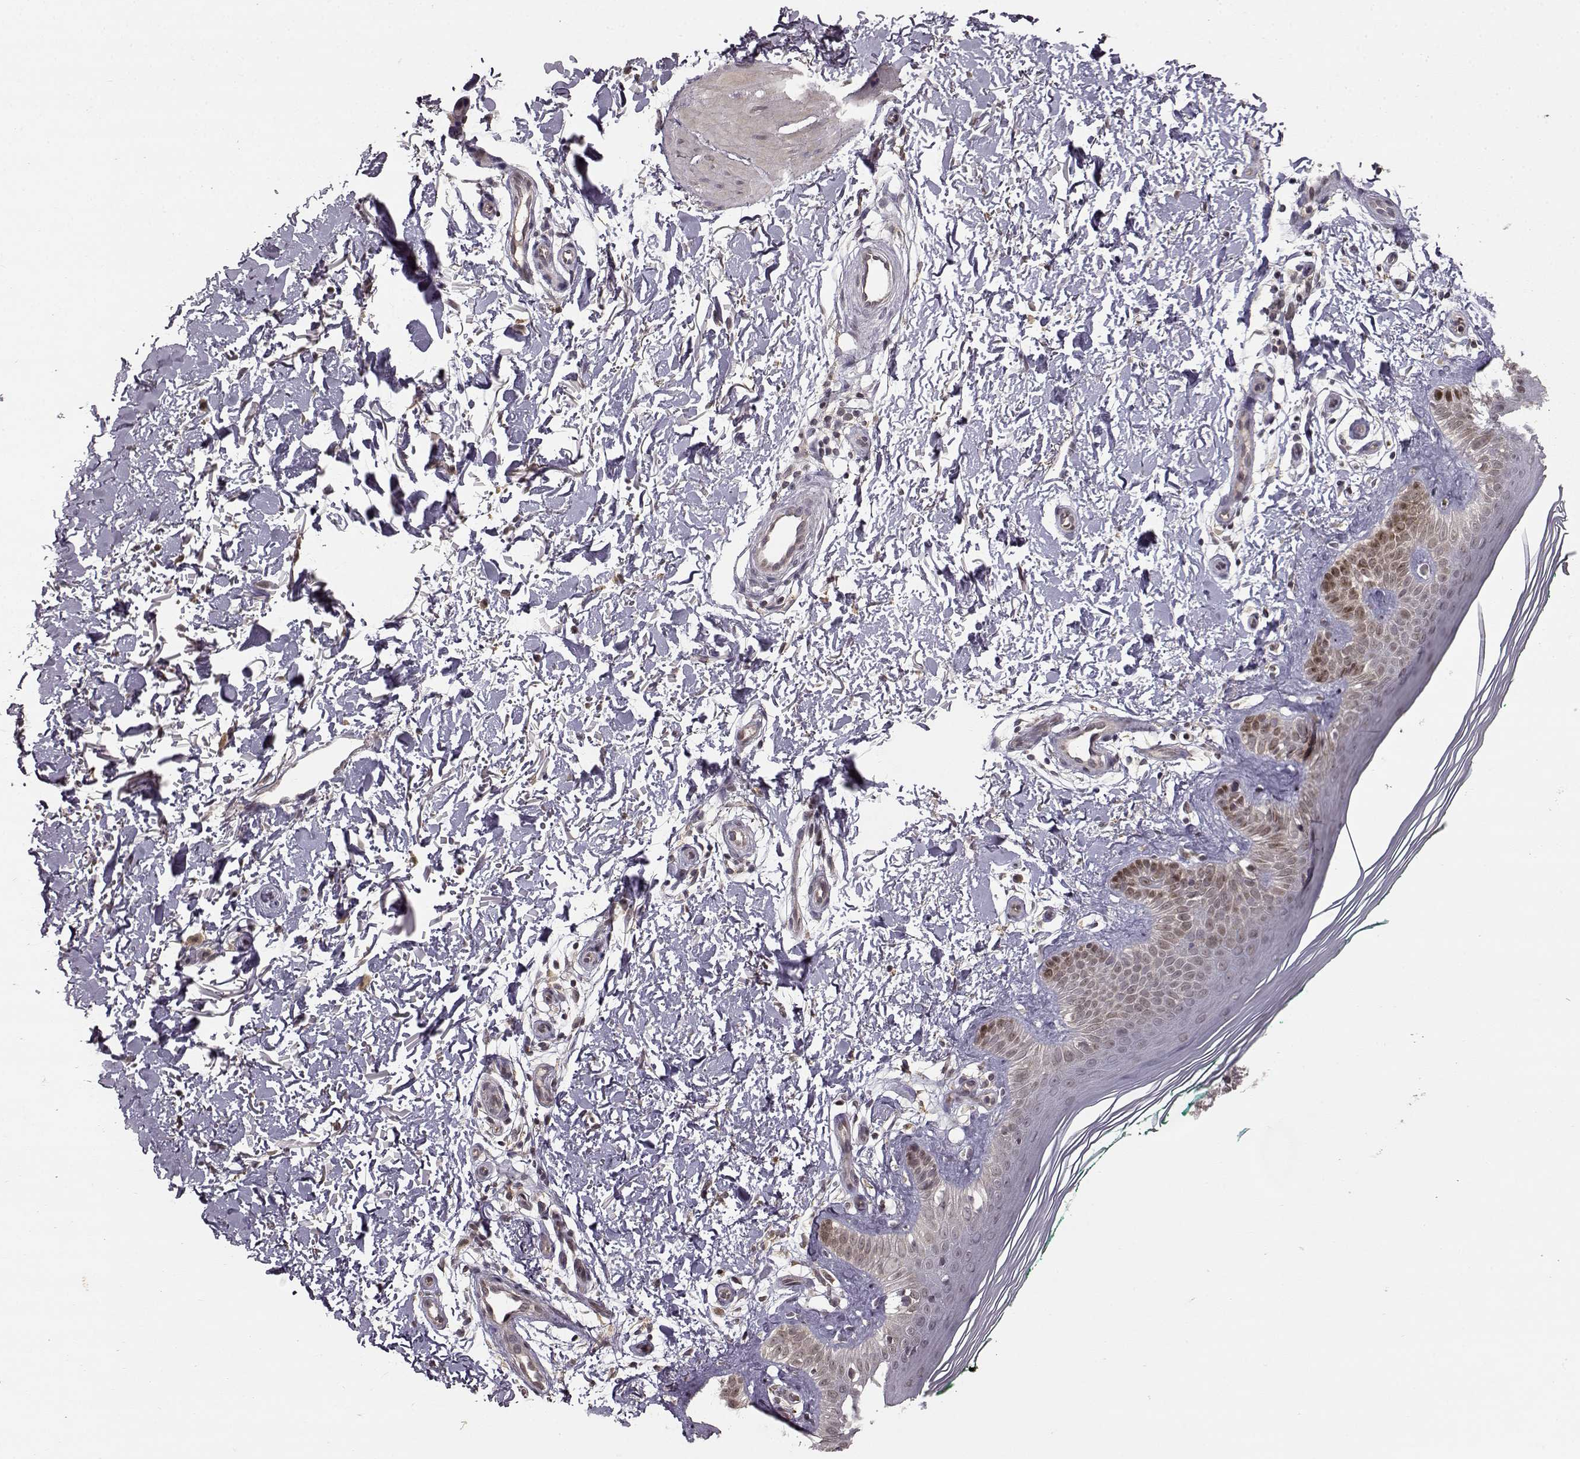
{"staining": {"intensity": "negative", "quantity": "none", "location": "none"}, "tissue": "skin", "cell_type": "Fibroblasts", "image_type": "normal", "snomed": [{"axis": "morphology", "description": "Normal tissue, NOS"}, {"axis": "morphology", "description": "Inflammation, NOS"}, {"axis": "morphology", "description": "Fibrosis, NOS"}, {"axis": "topography", "description": "Skin"}], "caption": "Fibroblasts show no significant protein staining in unremarkable skin. Brightfield microscopy of IHC stained with DAB (brown) and hematoxylin (blue), captured at high magnification.", "gene": "NTRK2", "patient": {"sex": "male", "age": 71}}